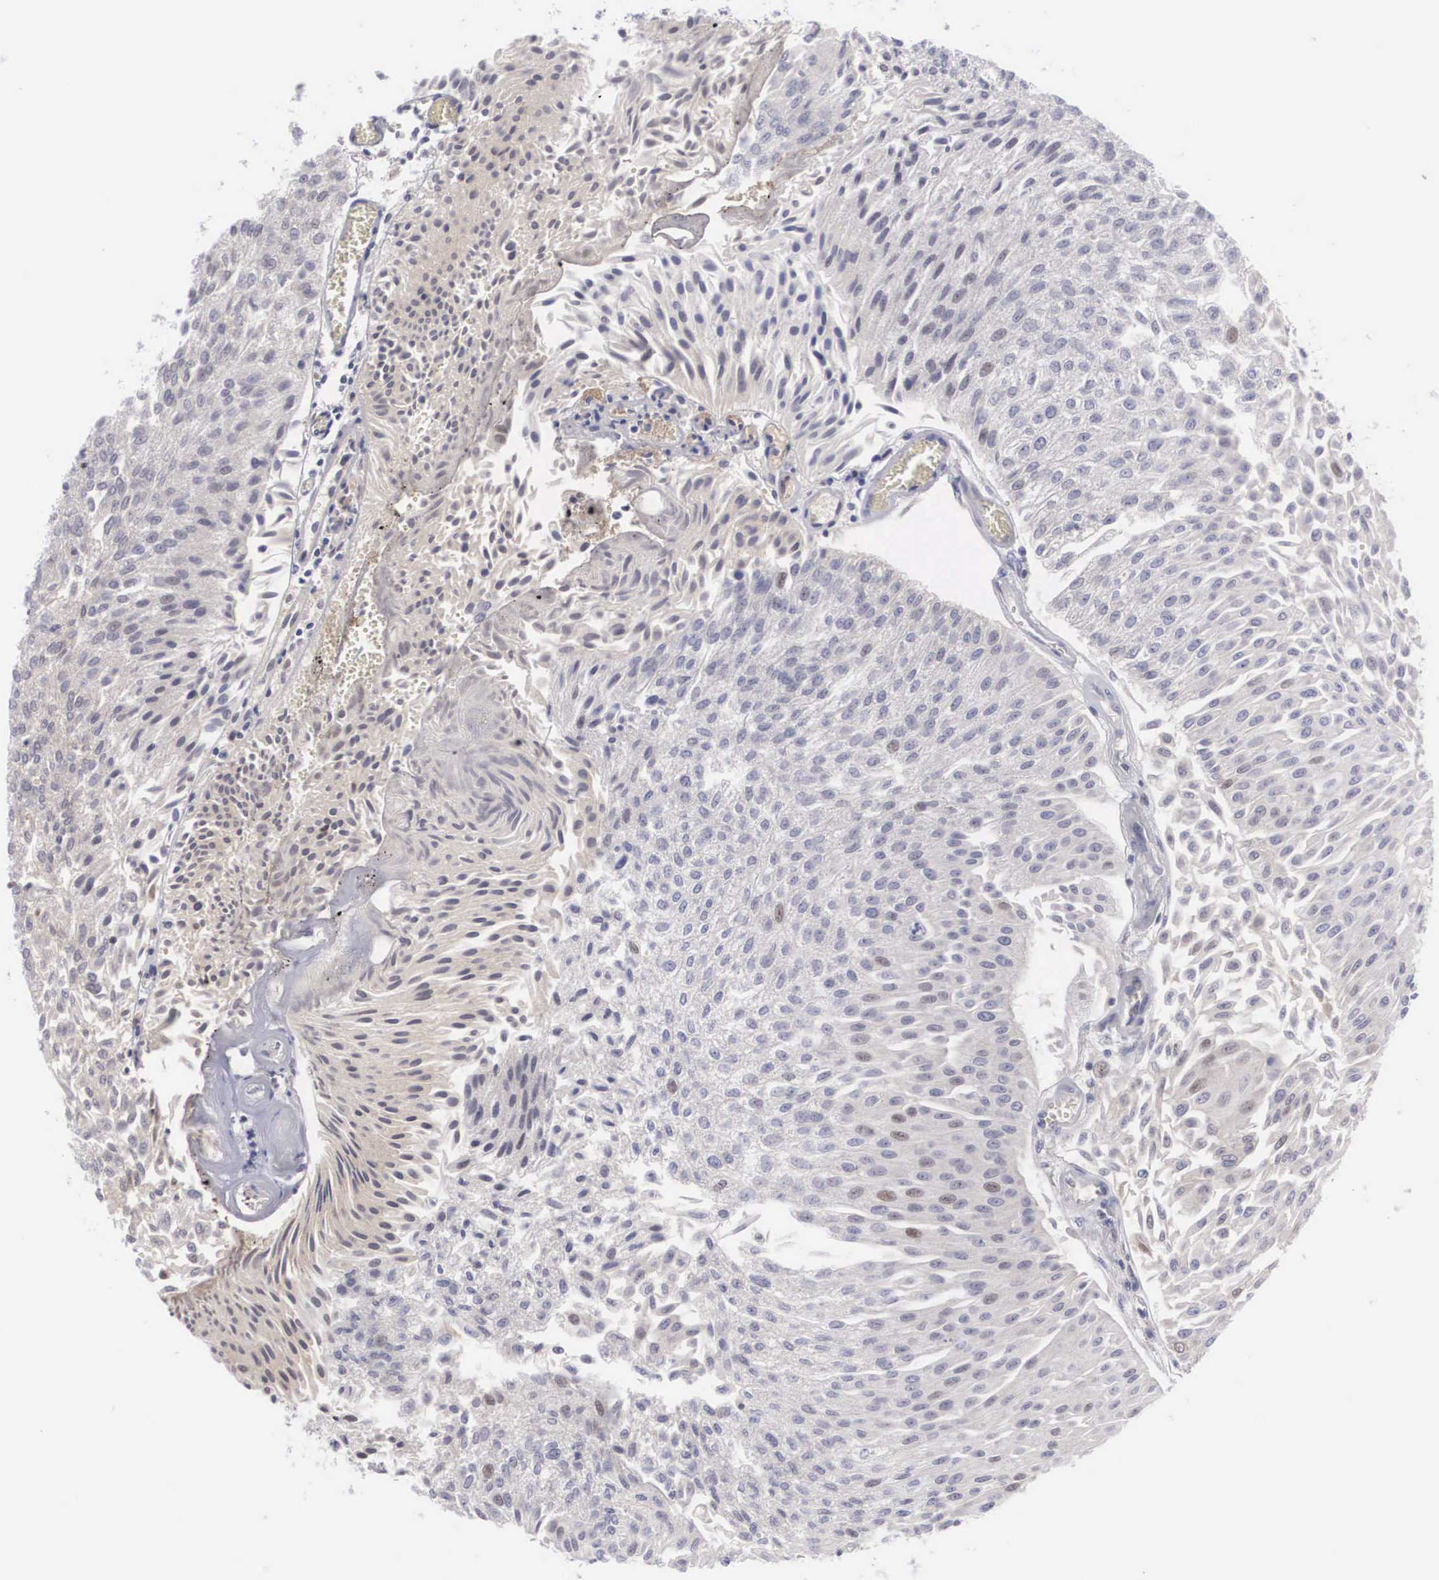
{"staining": {"intensity": "weak", "quantity": "<25%", "location": "nuclear"}, "tissue": "urothelial cancer", "cell_type": "Tumor cells", "image_type": "cancer", "snomed": [{"axis": "morphology", "description": "Urothelial carcinoma, Low grade"}, {"axis": "topography", "description": "Urinary bladder"}], "caption": "IHC of low-grade urothelial carcinoma exhibits no expression in tumor cells. (Stains: DAB (3,3'-diaminobenzidine) IHC with hematoxylin counter stain, Microscopy: brightfield microscopy at high magnification).", "gene": "RBPJ", "patient": {"sex": "male", "age": 86}}